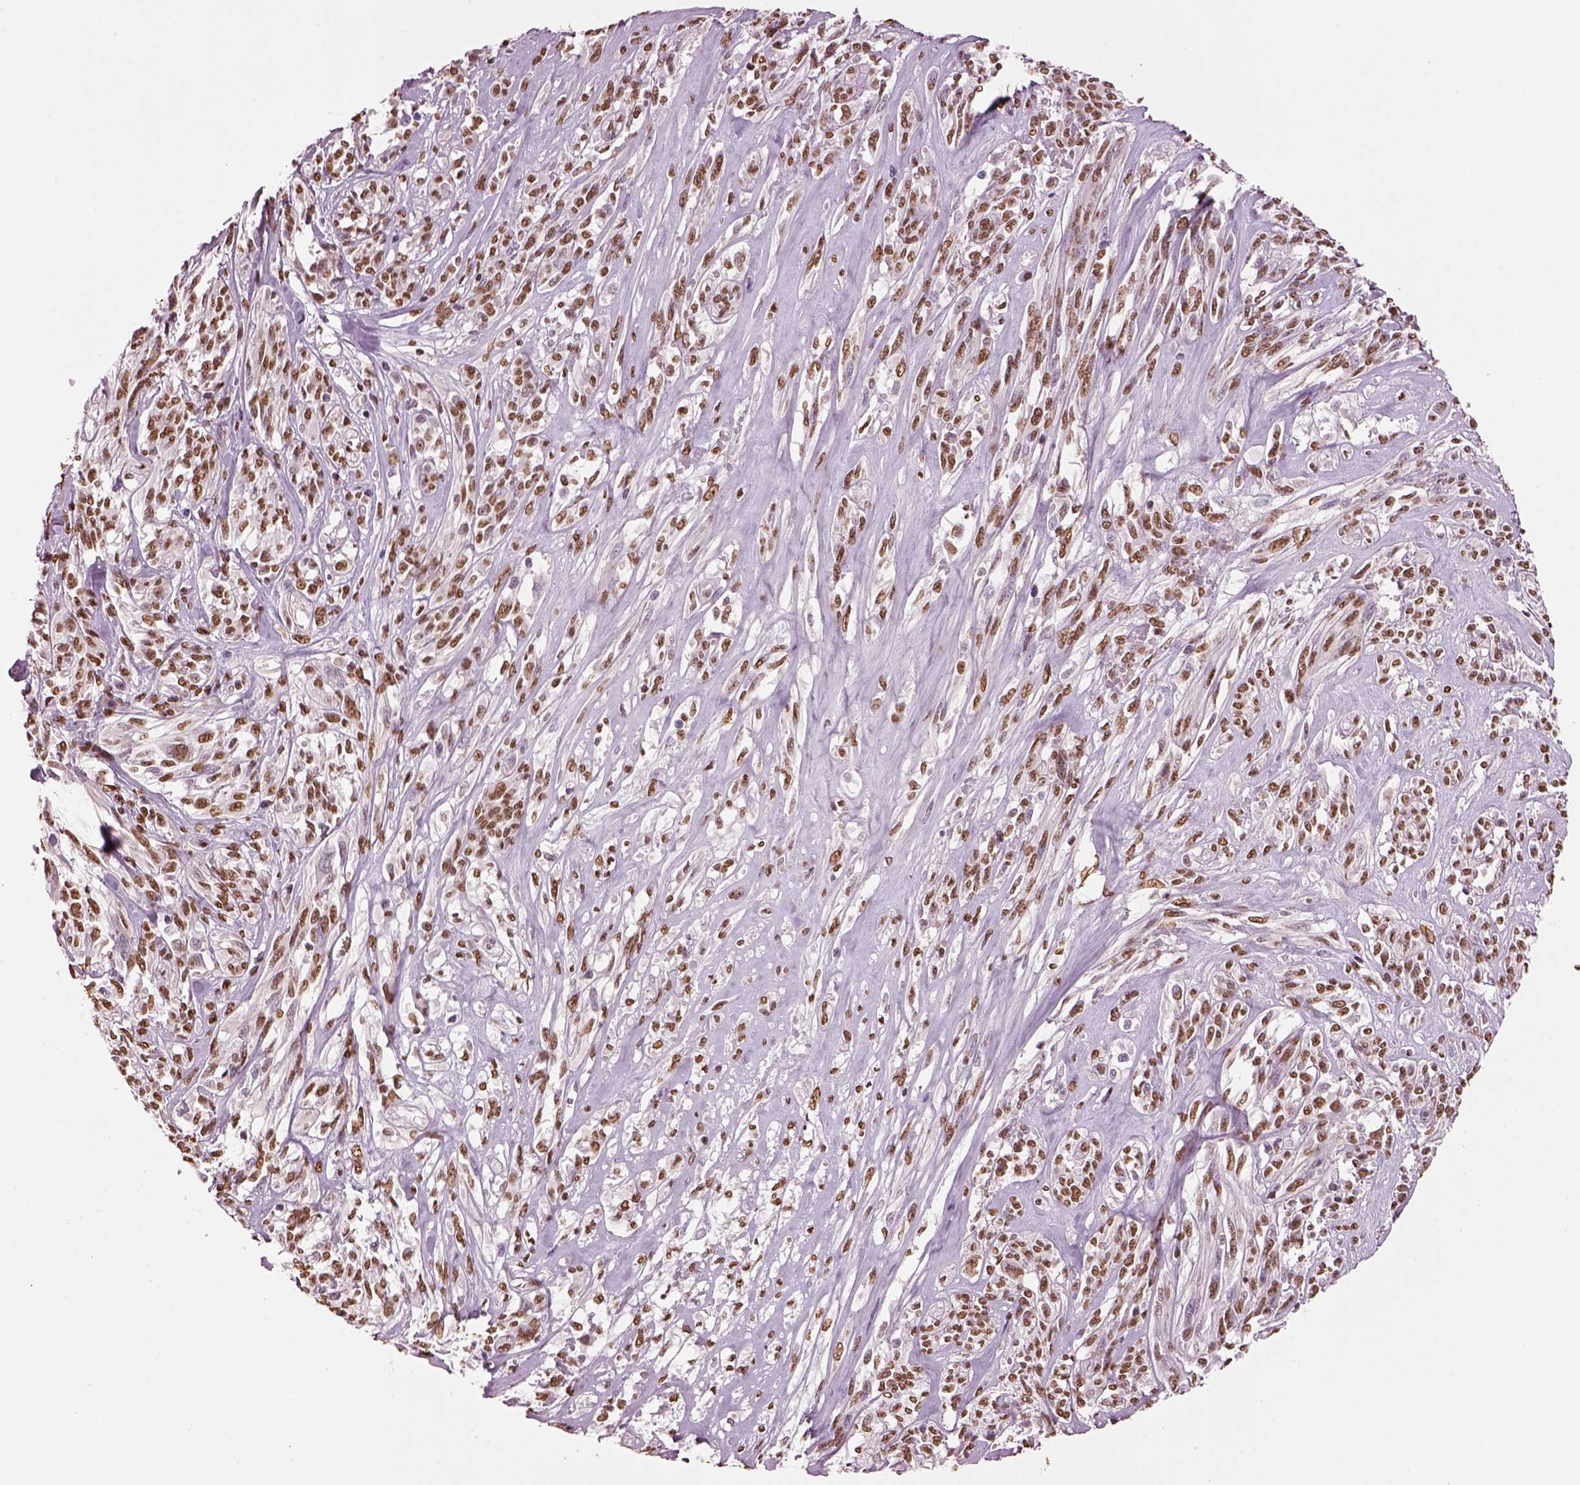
{"staining": {"intensity": "moderate", "quantity": ">75%", "location": "nuclear"}, "tissue": "melanoma", "cell_type": "Tumor cells", "image_type": "cancer", "snomed": [{"axis": "morphology", "description": "Malignant melanoma, NOS"}, {"axis": "topography", "description": "Skin"}], "caption": "Protein staining exhibits moderate nuclear expression in approximately >75% of tumor cells in melanoma.", "gene": "DDX3X", "patient": {"sex": "female", "age": 91}}